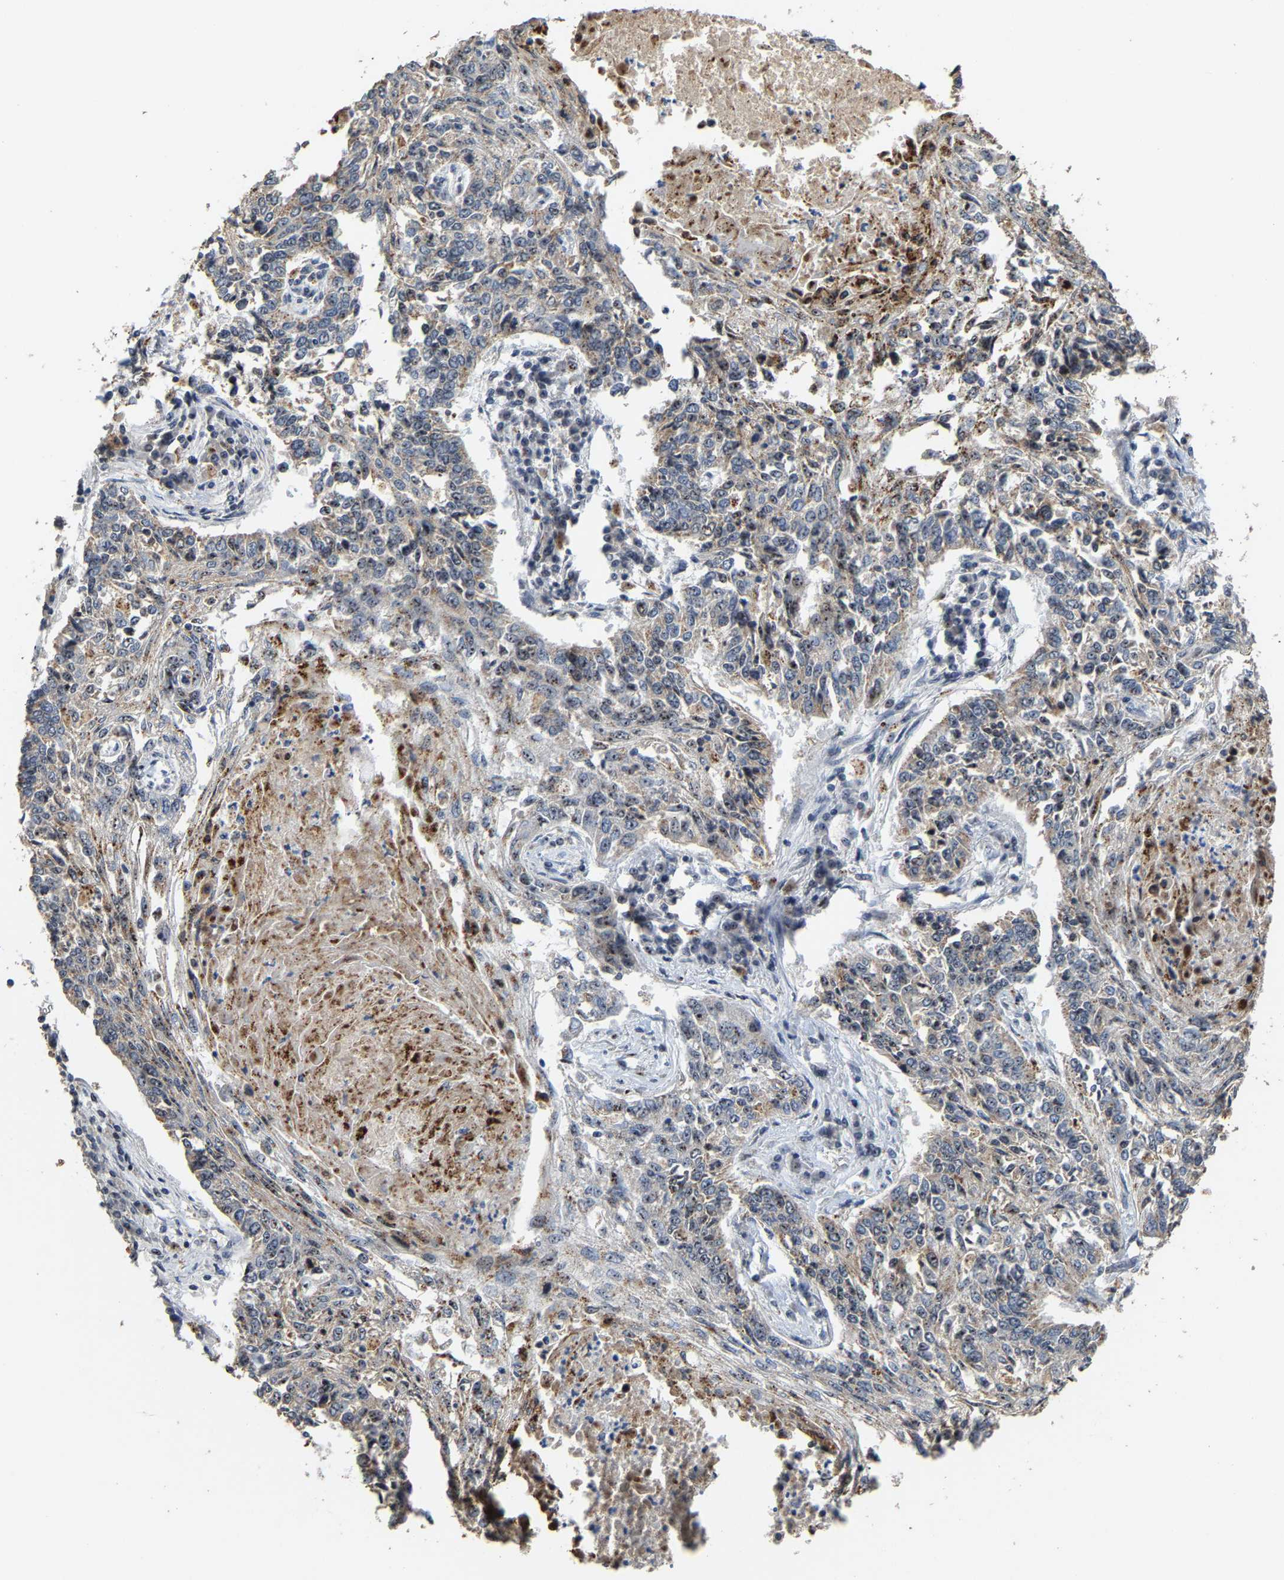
{"staining": {"intensity": "weak", "quantity": "25%-75%", "location": "cytoplasmic/membranous"}, "tissue": "lung cancer", "cell_type": "Tumor cells", "image_type": "cancer", "snomed": [{"axis": "morphology", "description": "Normal tissue, NOS"}, {"axis": "morphology", "description": "Squamous cell carcinoma, NOS"}, {"axis": "topography", "description": "Cartilage tissue"}, {"axis": "topography", "description": "Bronchus"}, {"axis": "topography", "description": "Lung"}], "caption": "Immunohistochemical staining of lung cancer shows low levels of weak cytoplasmic/membranous staining in approximately 25%-75% of tumor cells.", "gene": "NOP58", "patient": {"sex": "female", "age": 49}}